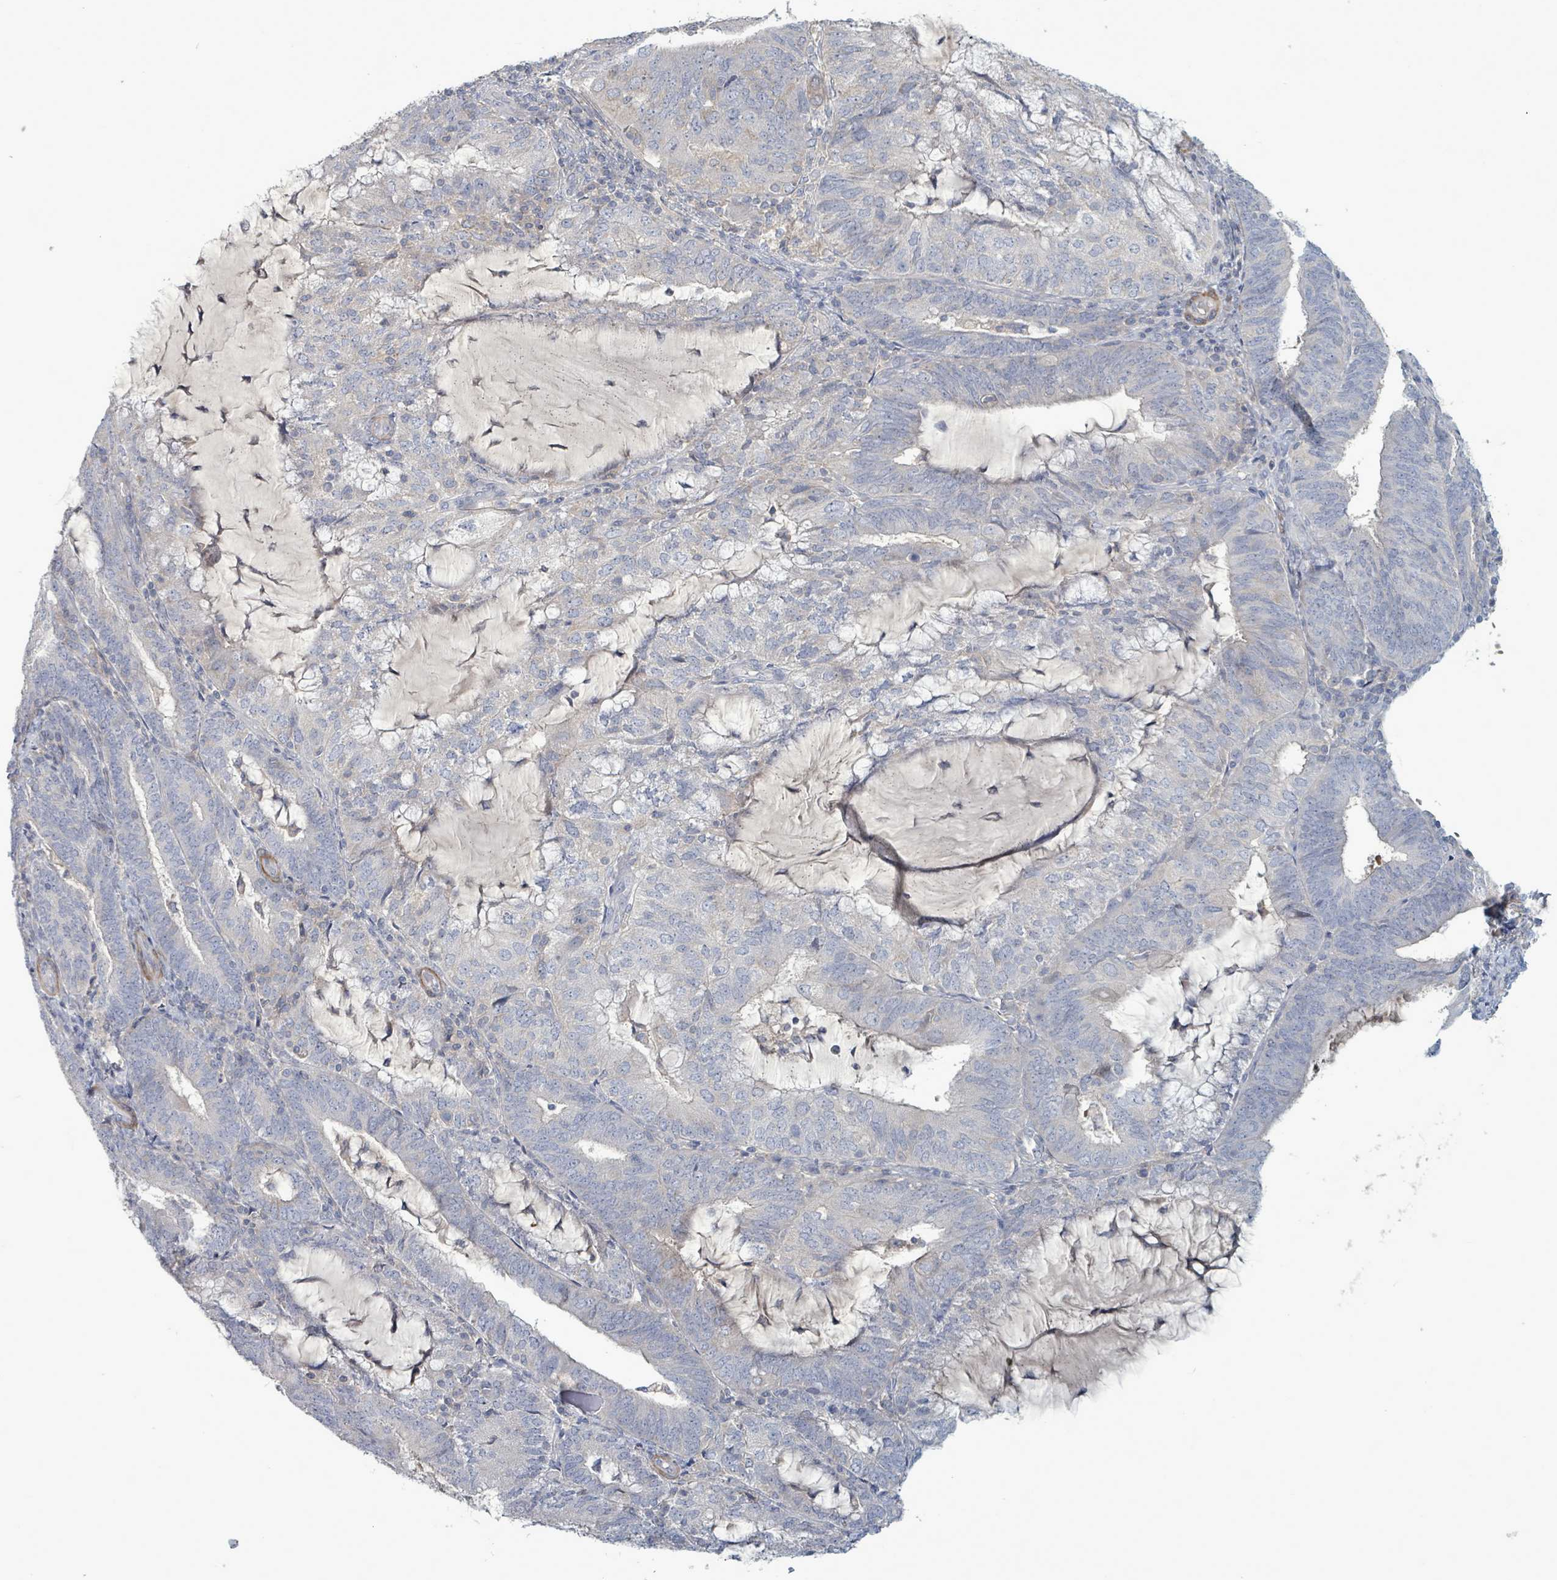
{"staining": {"intensity": "negative", "quantity": "none", "location": "none"}, "tissue": "endometrial cancer", "cell_type": "Tumor cells", "image_type": "cancer", "snomed": [{"axis": "morphology", "description": "Adenocarcinoma, NOS"}, {"axis": "topography", "description": "Endometrium"}], "caption": "This is a histopathology image of immunohistochemistry (IHC) staining of endometrial adenocarcinoma, which shows no positivity in tumor cells.", "gene": "ARGFX", "patient": {"sex": "female", "age": 81}}